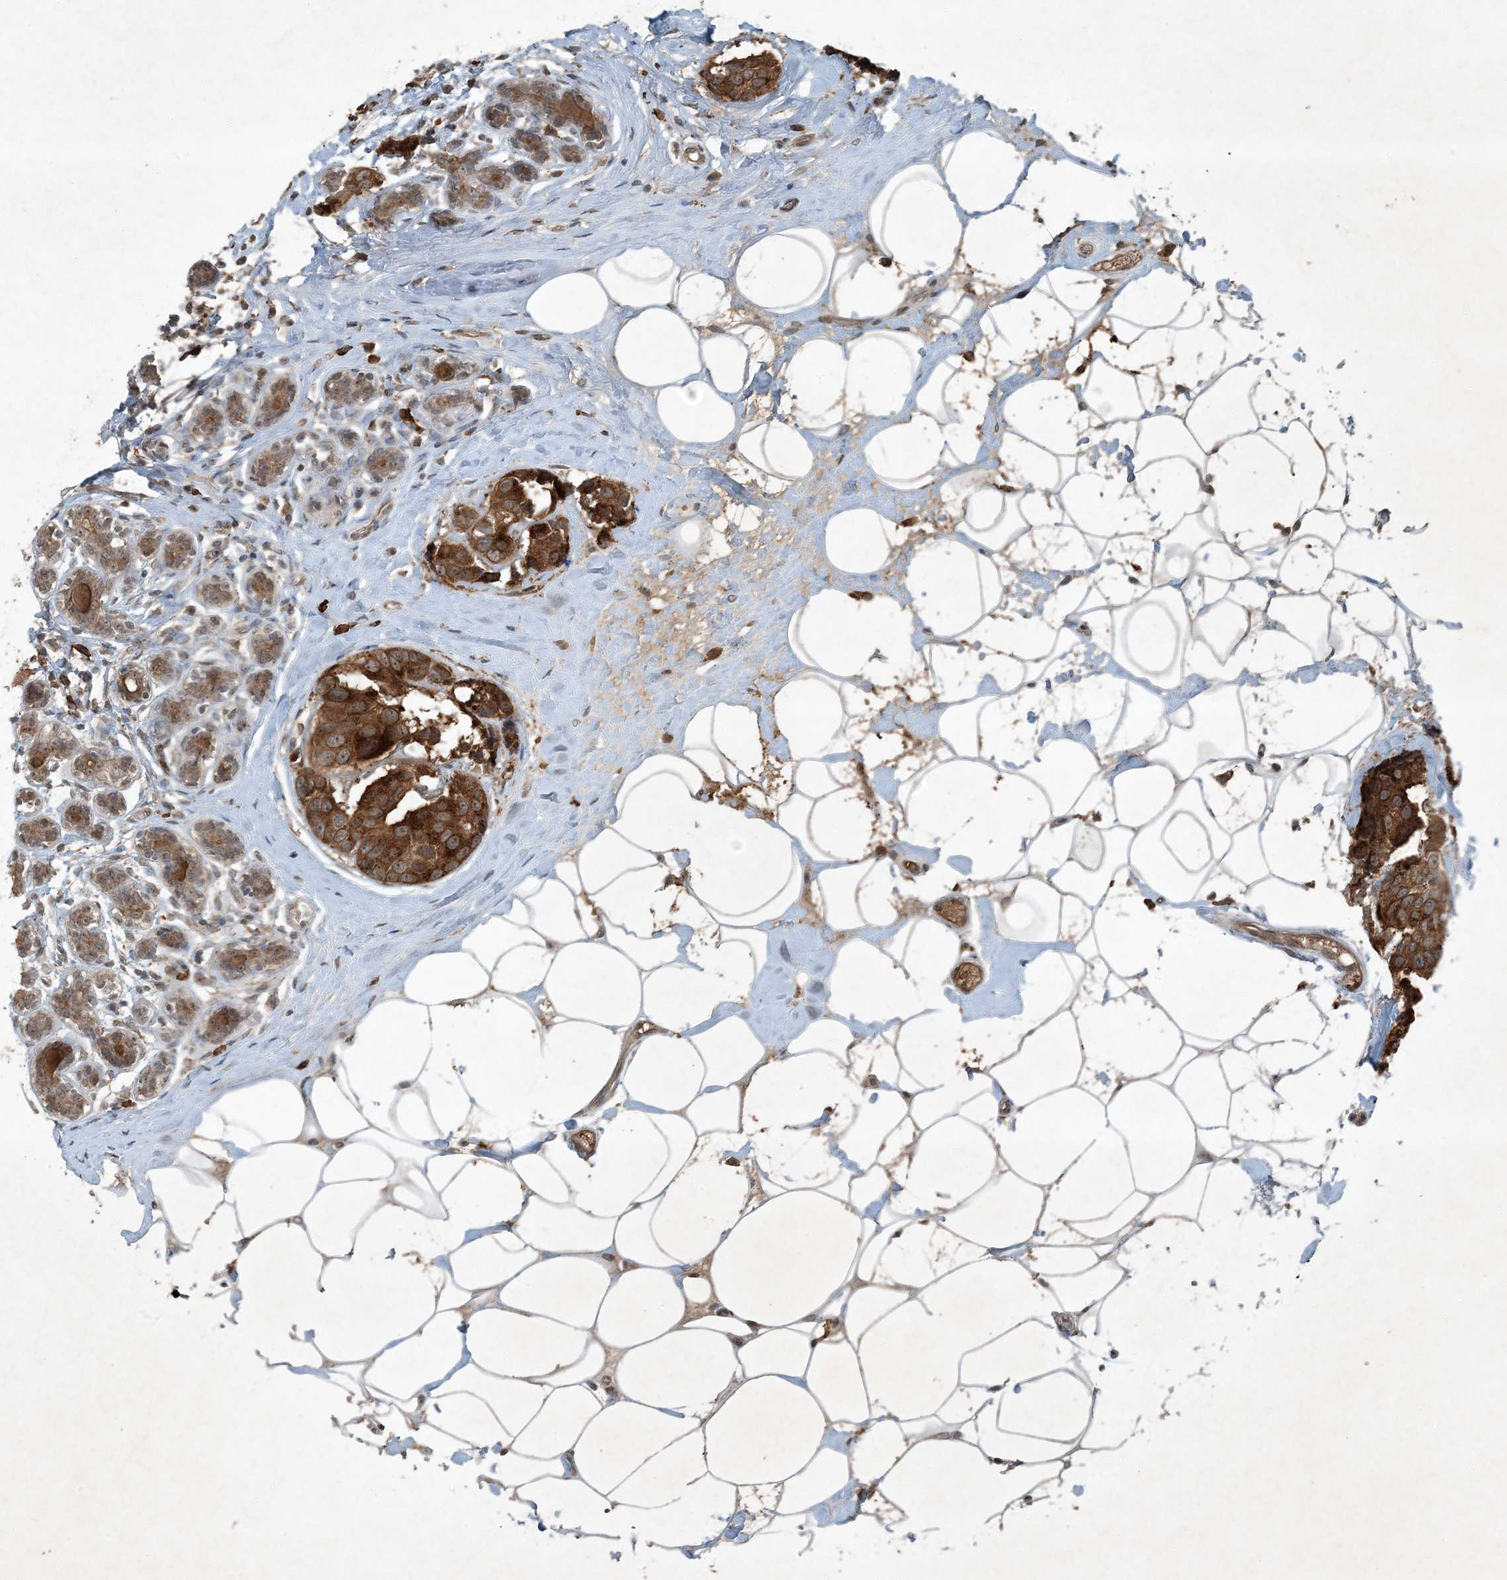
{"staining": {"intensity": "strong", "quantity": ">75%", "location": "cytoplasmic/membranous"}, "tissue": "breast cancer", "cell_type": "Tumor cells", "image_type": "cancer", "snomed": [{"axis": "morphology", "description": "Normal tissue, NOS"}, {"axis": "morphology", "description": "Duct carcinoma"}, {"axis": "topography", "description": "Breast"}], "caption": "The micrograph displays a brown stain indicating the presence of a protein in the cytoplasmic/membranous of tumor cells in breast cancer.", "gene": "MDN1", "patient": {"sex": "female", "age": 39}}